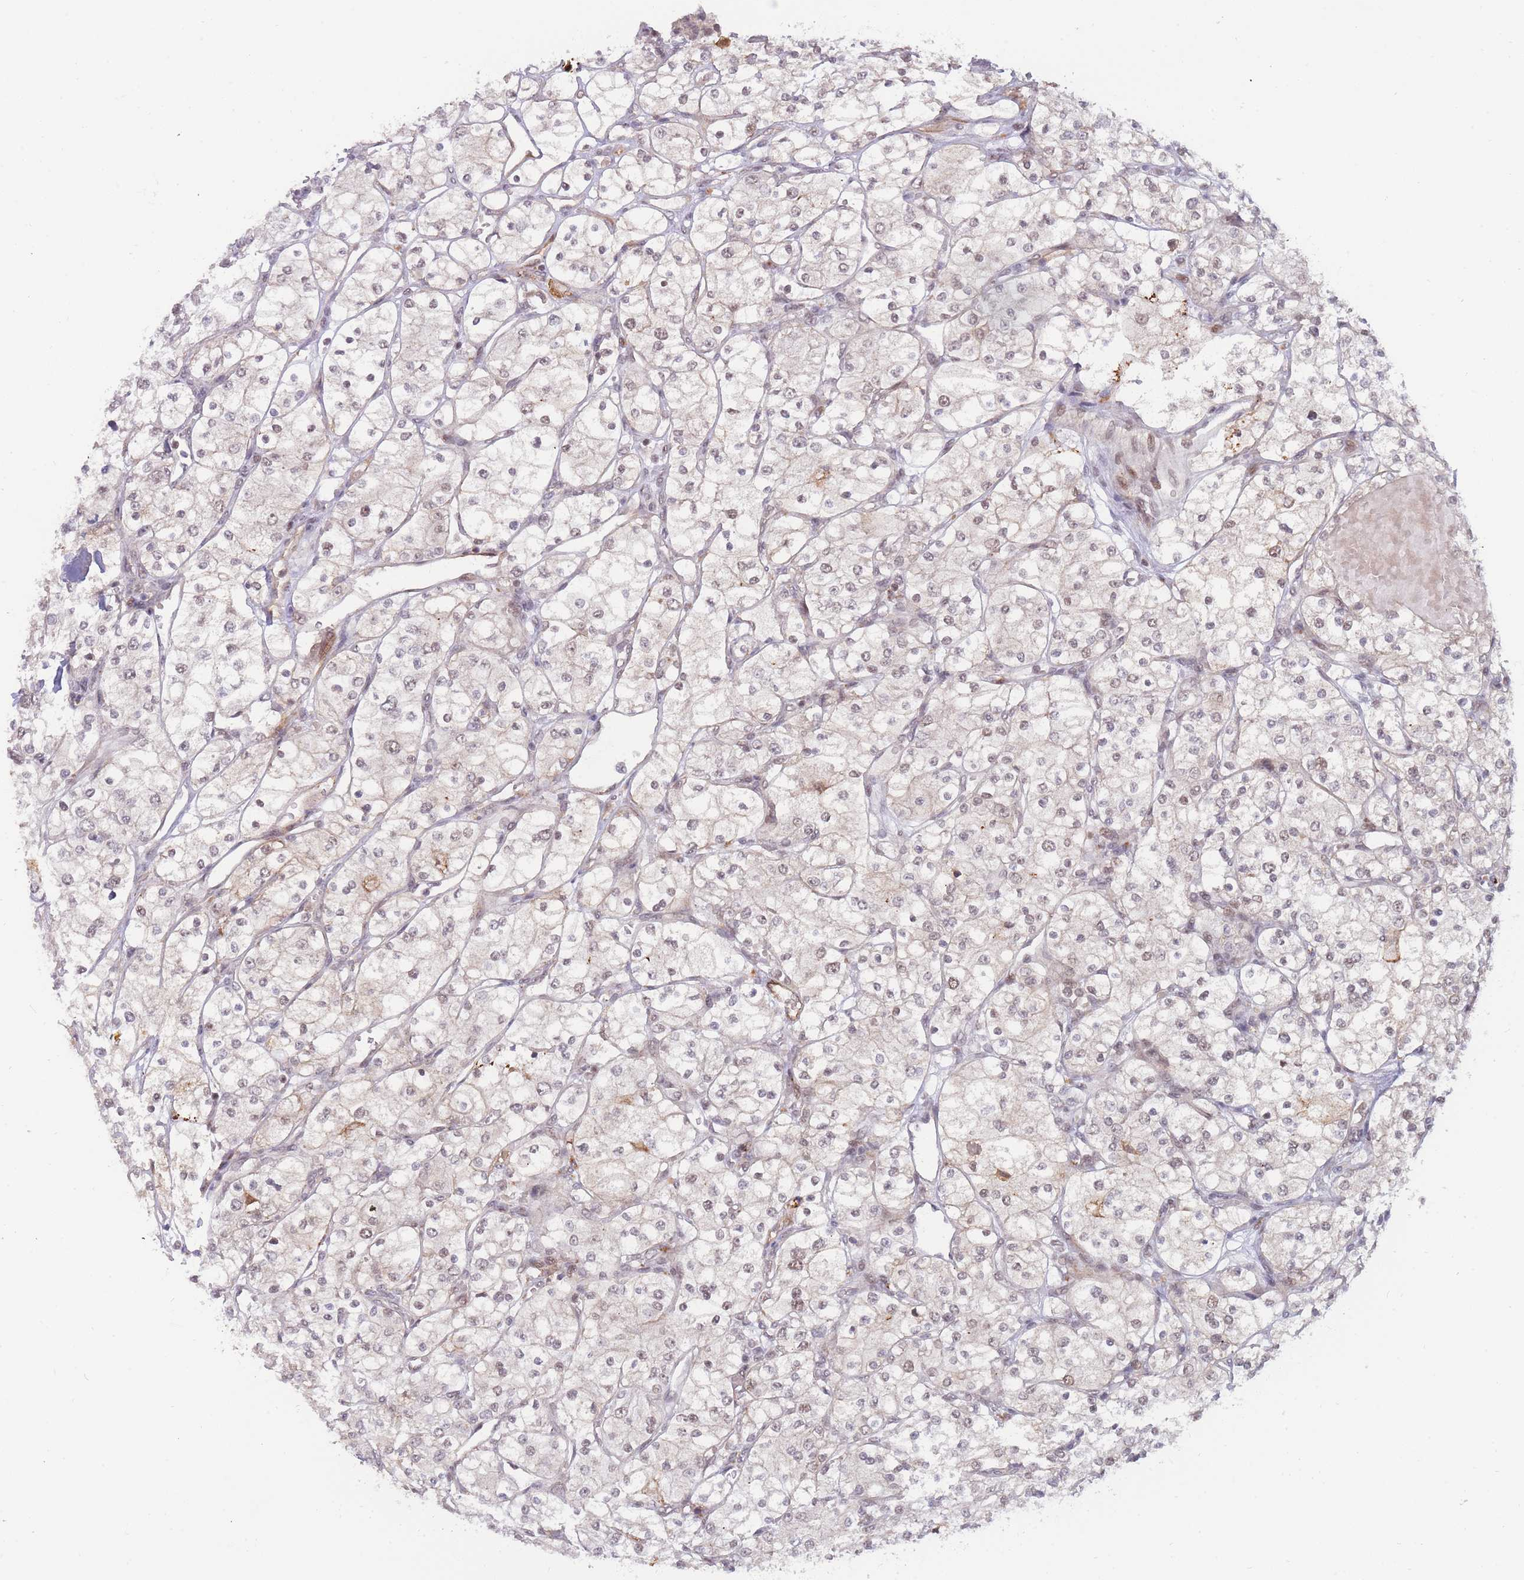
{"staining": {"intensity": "weak", "quantity": "25%-75%", "location": "nuclear"}, "tissue": "renal cancer", "cell_type": "Tumor cells", "image_type": "cancer", "snomed": [{"axis": "morphology", "description": "Adenocarcinoma, NOS"}, {"axis": "topography", "description": "Kidney"}], "caption": "A photomicrograph of human adenocarcinoma (renal) stained for a protein reveals weak nuclear brown staining in tumor cells.", "gene": "BOD1L1", "patient": {"sex": "male", "age": 80}}